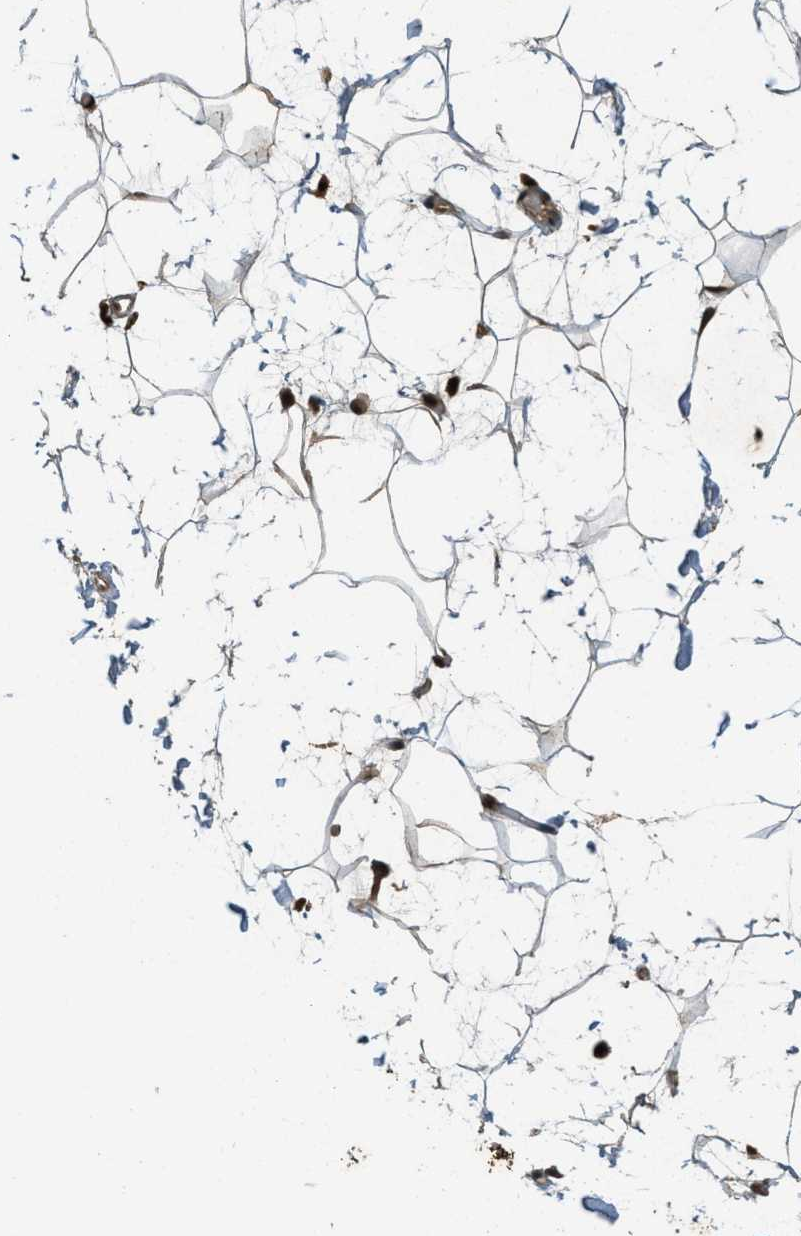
{"staining": {"intensity": "moderate", "quantity": "25%-75%", "location": "cytoplasmic/membranous,nuclear"}, "tissue": "adipose tissue", "cell_type": "Adipocytes", "image_type": "normal", "snomed": [{"axis": "morphology", "description": "Normal tissue, NOS"}, {"axis": "topography", "description": "Soft tissue"}], "caption": "IHC micrograph of unremarkable adipose tissue: adipose tissue stained using IHC shows medium levels of moderate protein expression localized specifically in the cytoplasmic/membranous,nuclear of adipocytes, appearing as a cytoplasmic/membranous,nuclear brown color.", "gene": "ATG7", "patient": {"sex": "male", "age": 72}}